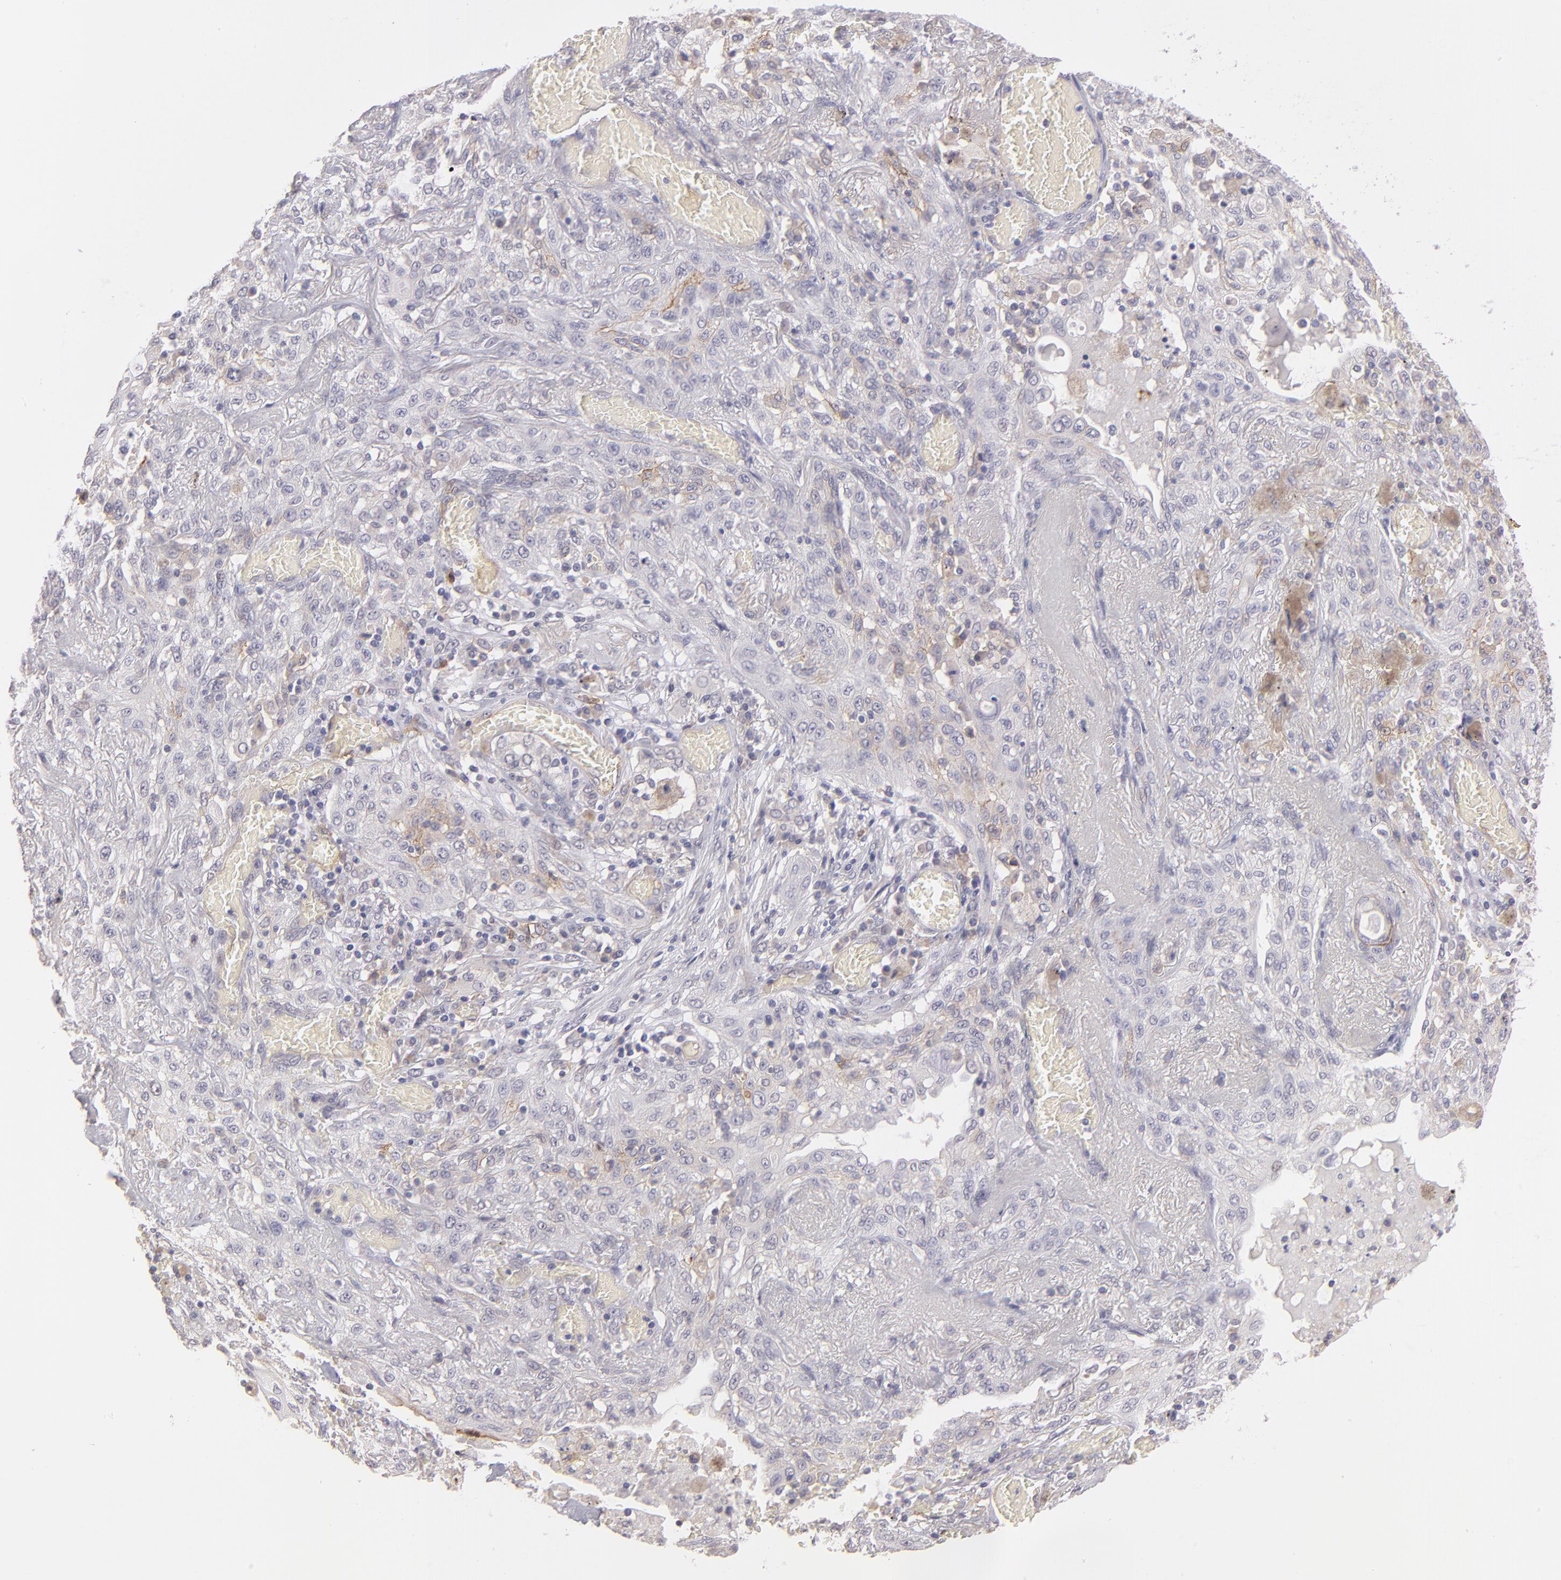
{"staining": {"intensity": "weak", "quantity": "<25%", "location": "cytoplasmic/membranous"}, "tissue": "lung cancer", "cell_type": "Tumor cells", "image_type": "cancer", "snomed": [{"axis": "morphology", "description": "Squamous cell carcinoma, NOS"}, {"axis": "topography", "description": "Lung"}], "caption": "Immunohistochemical staining of lung cancer exhibits no significant expression in tumor cells.", "gene": "THBD", "patient": {"sex": "female", "age": 47}}